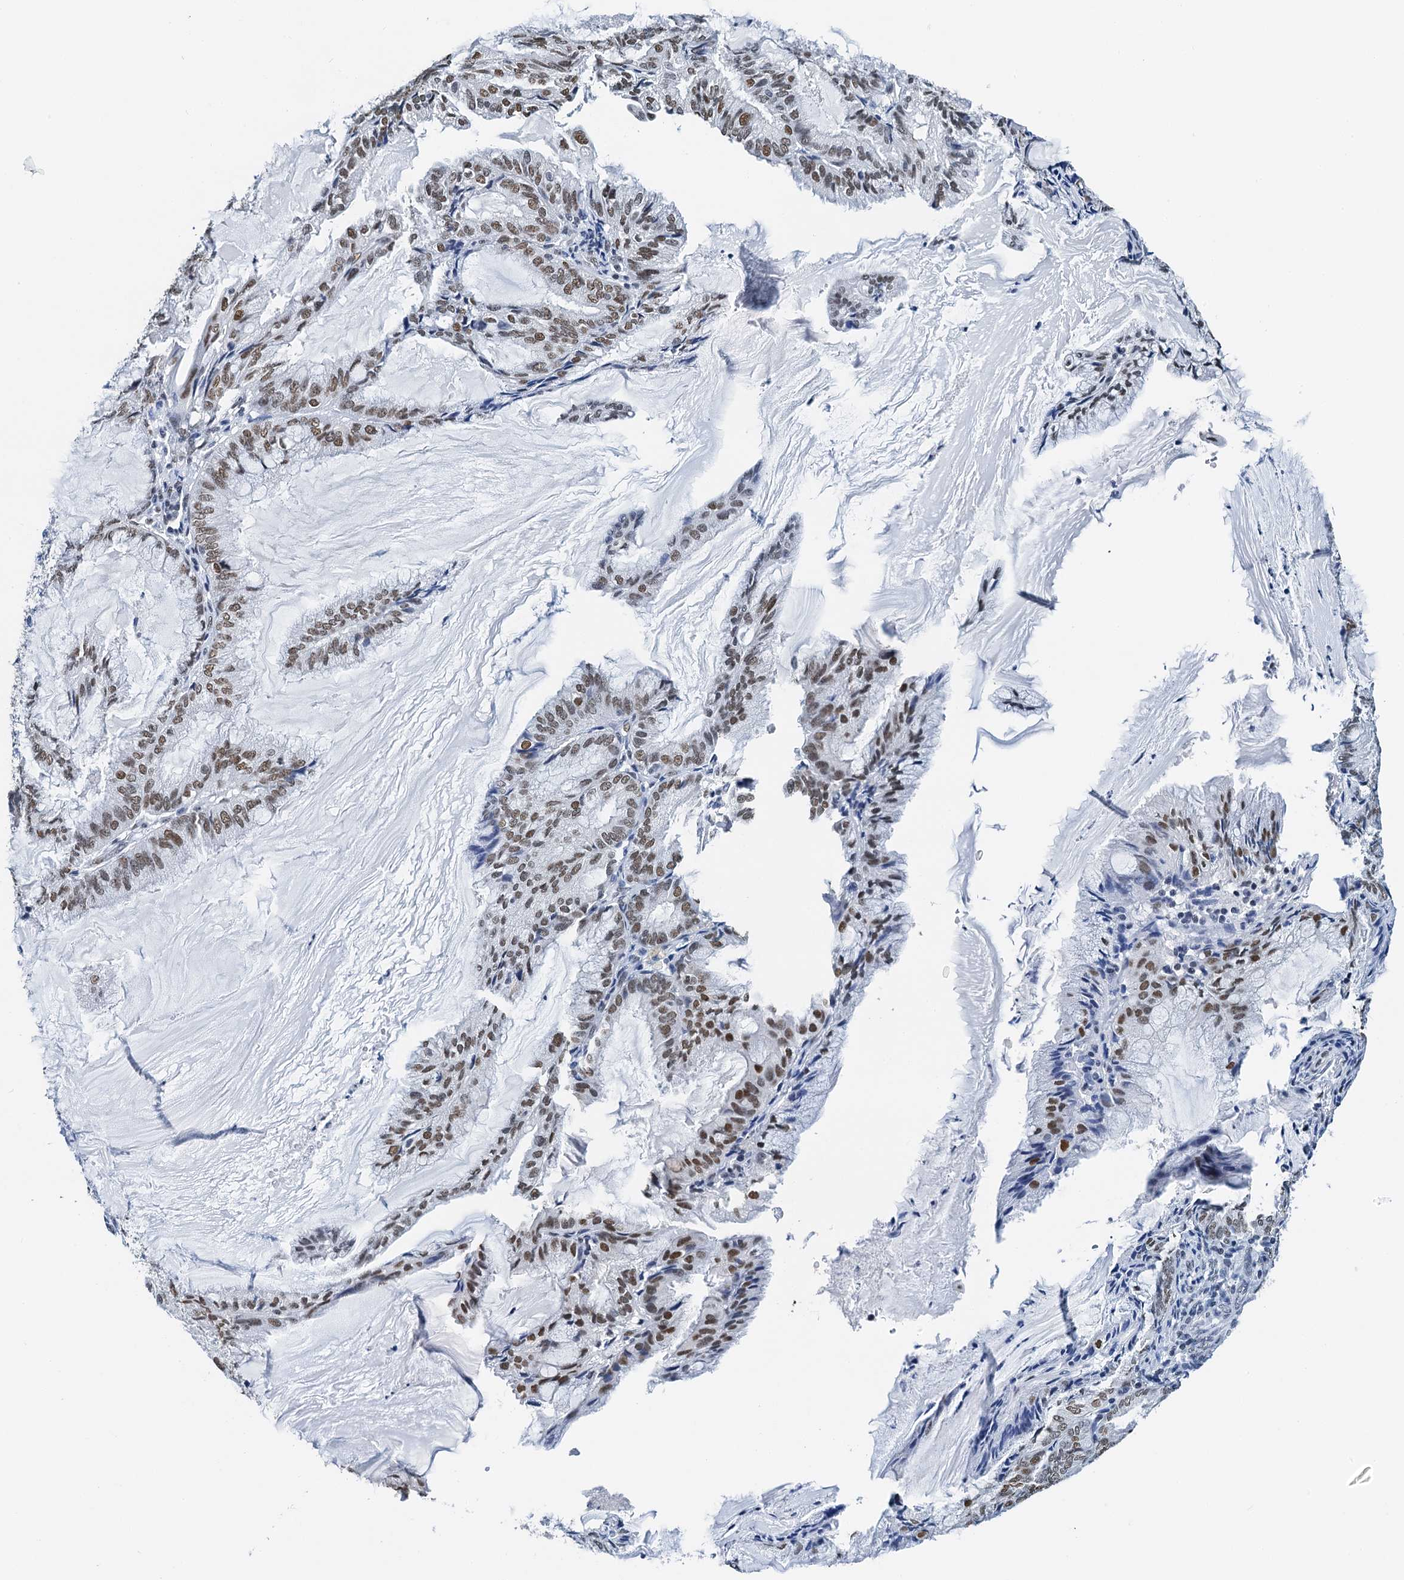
{"staining": {"intensity": "moderate", "quantity": ">75%", "location": "nuclear"}, "tissue": "endometrial cancer", "cell_type": "Tumor cells", "image_type": "cancer", "snomed": [{"axis": "morphology", "description": "Adenocarcinoma, NOS"}, {"axis": "topography", "description": "Endometrium"}], "caption": "The histopathology image shows staining of endometrial cancer (adenocarcinoma), revealing moderate nuclear protein positivity (brown color) within tumor cells.", "gene": "SLTM", "patient": {"sex": "female", "age": 86}}